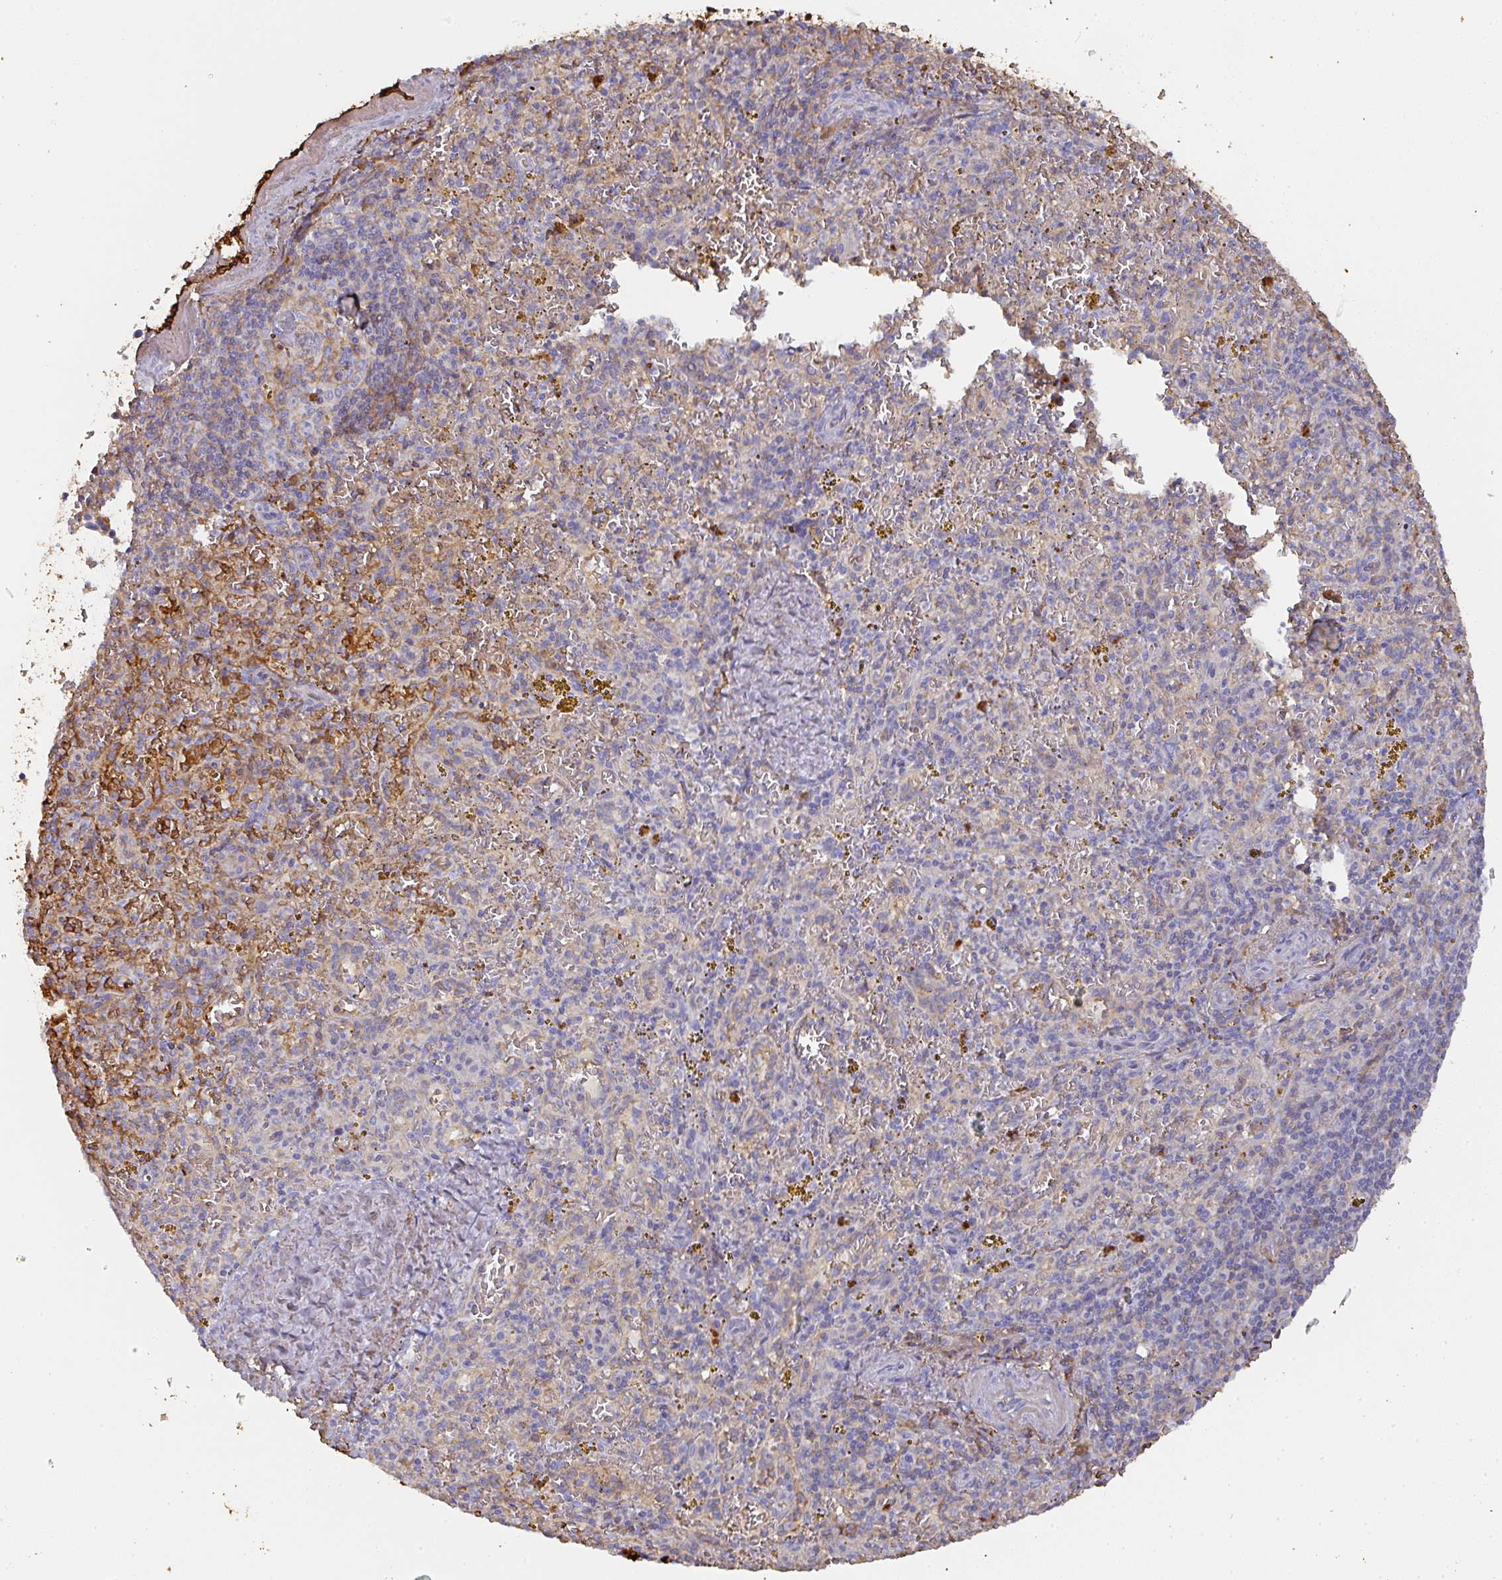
{"staining": {"intensity": "negative", "quantity": "none", "location": "none"}, "tissue": "spleen", "cell_type": "Cells in red pulp", "image_type": "normal", "snomed": [{"axis": "morphology", "description": "Normal tissue, NOS"}, {"axis": "topography", "description": "Spleen"}], "caption": "Immunohistochemistry histopathology image of normal spleen stained for a protein (brown), which reveals no staining in cells in red pulp. Nuclei are stained in blue.", "gene": "ALB", "patient": {"sex": "male", "age": 57}}